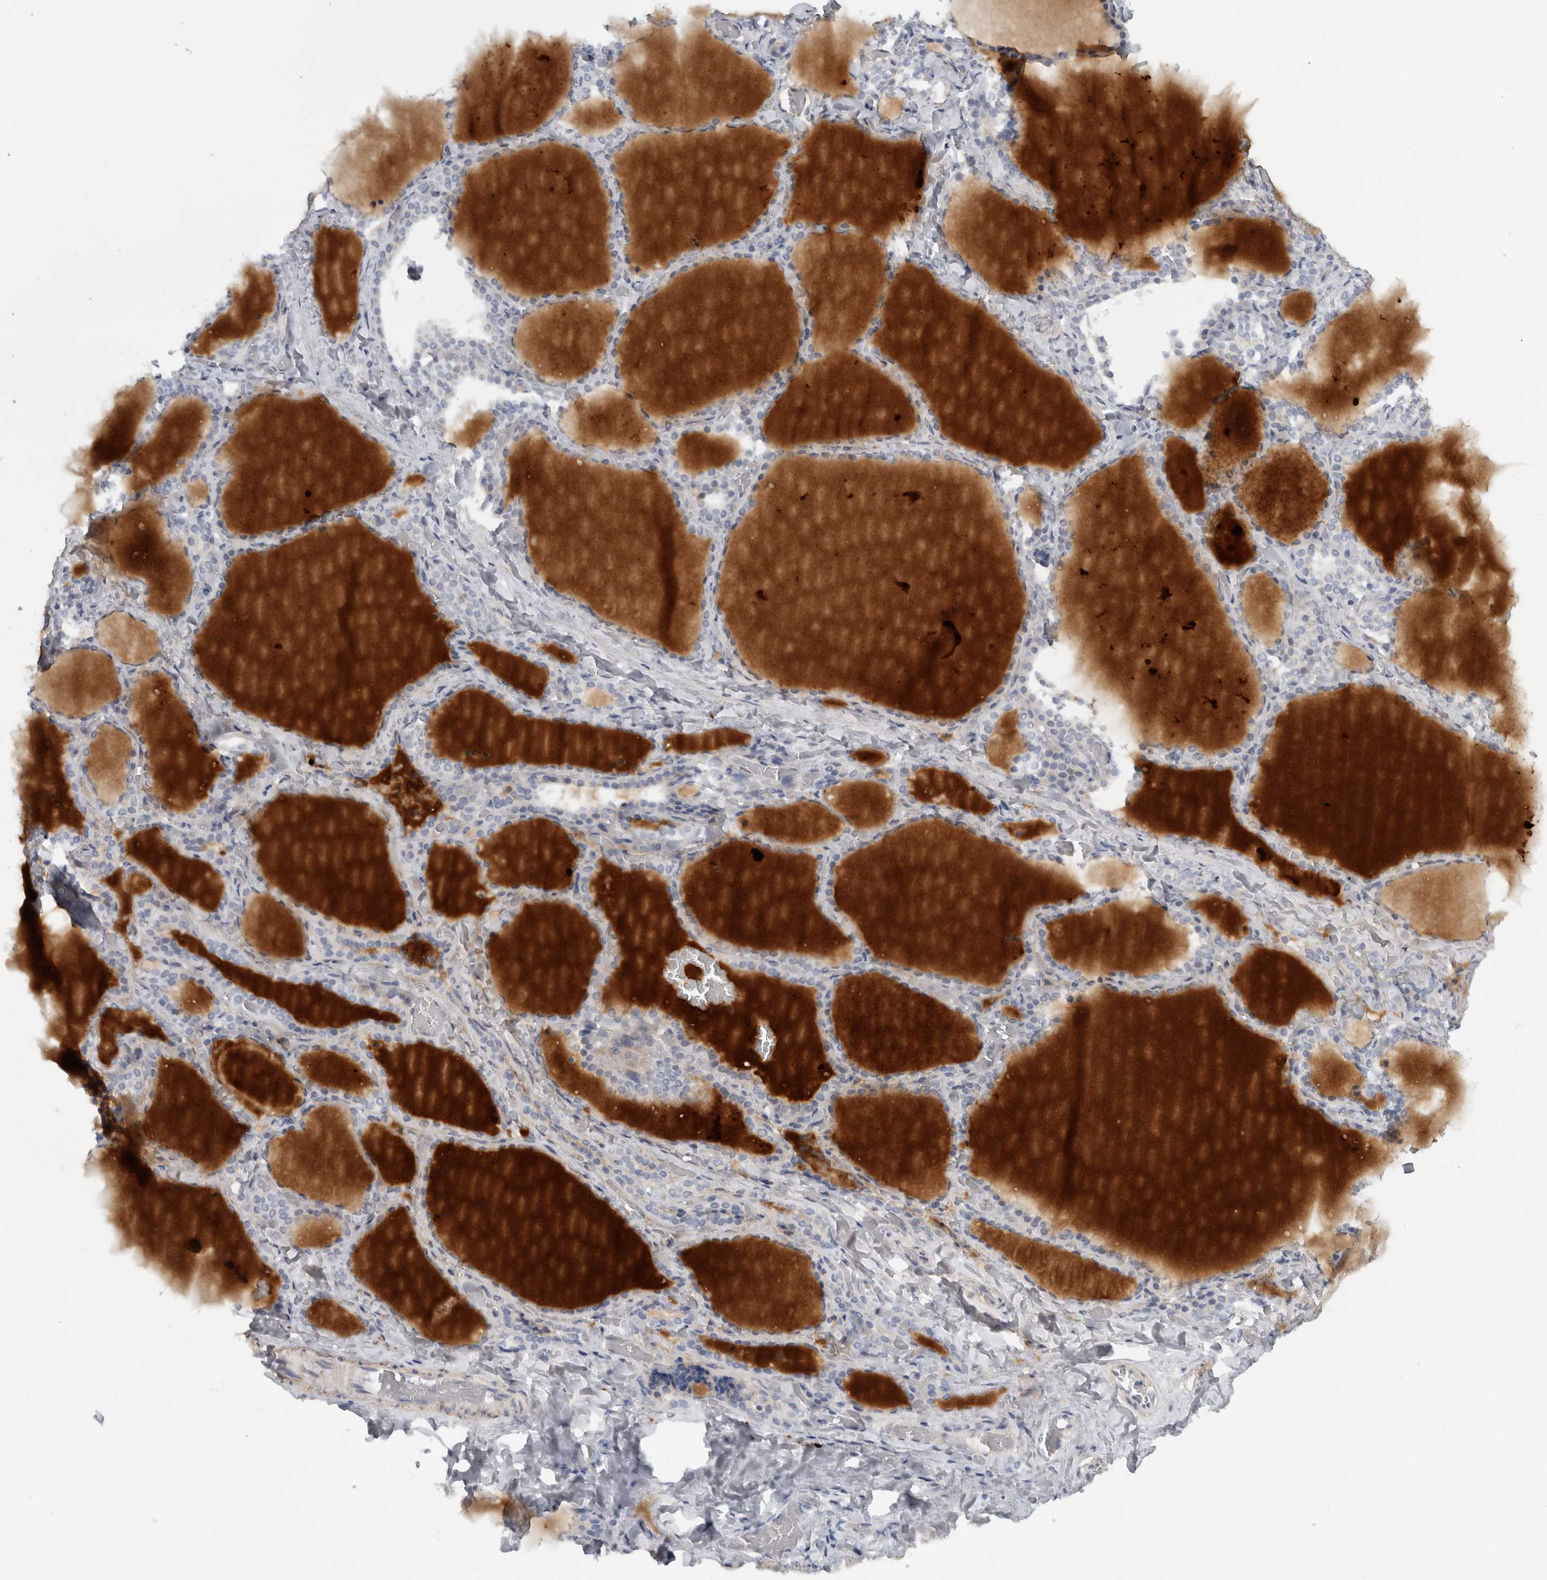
{"staining": {"intensity": "negative", "quantity": "none", "location": "none"}, "tissue": "thyroid gland", "cell_type": "Glandular cells", "image_type": "normal", "snomed": [{"axis": "morphology", "description": "Normal tissue, NOS"}, {"axis": "topography", "description": "Thyroid gland"}], "caption": "This photomicrograph is of benign thyroid gland stained with IHC to label a protein in brown with the nuclei are counter-stained blue. There is no positivity in glandular cells.", "gene": "MGAT1", "patient": {"sex": "female", "age": 22}}